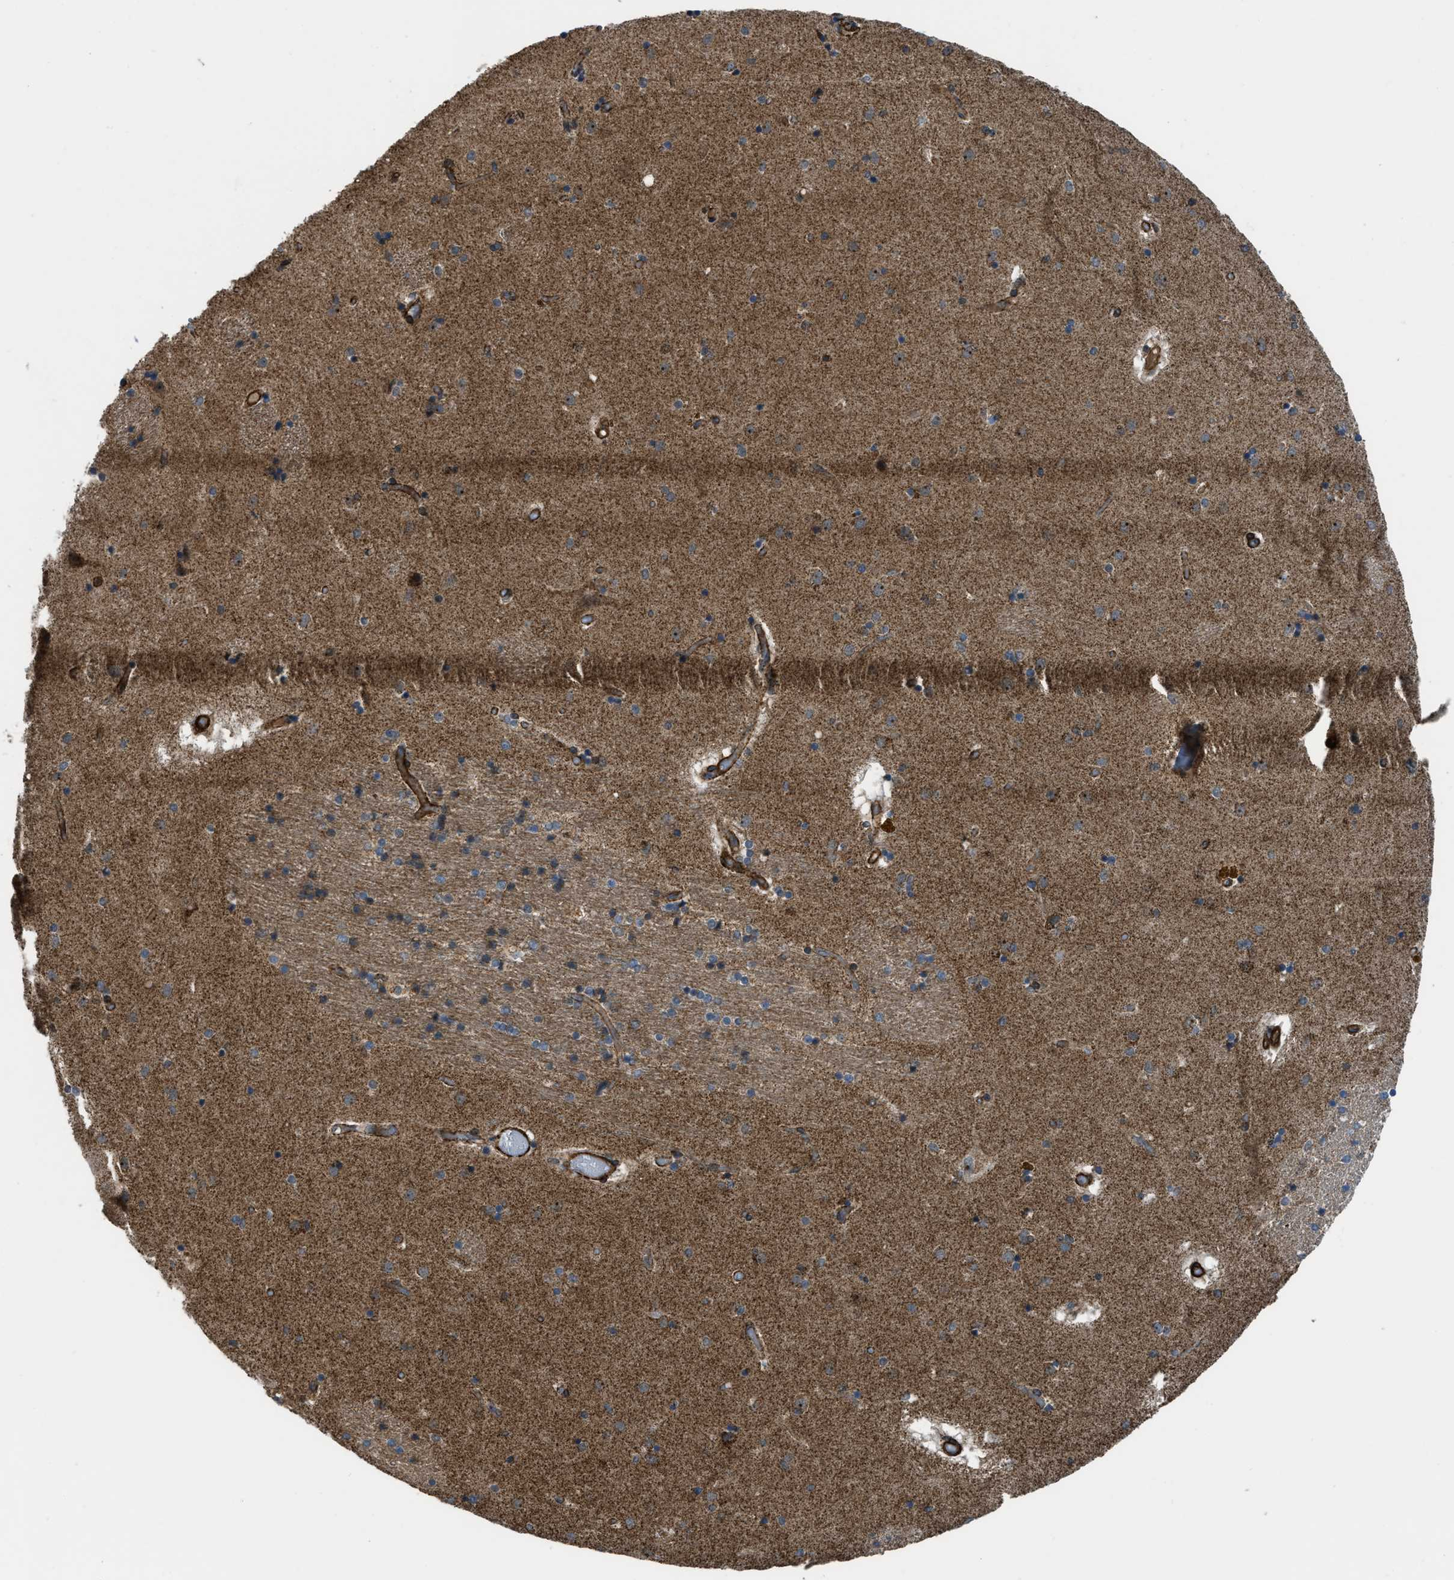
{"staining": {"intensity": "moderate", "quantity": "<25%", "location": "cytoplasmic/membranous"}, "tissue": "caudate", "cell_type": "Glial cells", "image_type": "normal", "snomed": [{"axis": "morphology", "description": "Normal tissue, NOS"}, {"axis": "topography", "description": "Lateral ventricle wall"}], "caption": "Glial cells reveal moderate cytoplasmic/membranous staining in approximately <25% of cells in unremarkable caudate. Using DAB (3,3'-diaminobenzidine) (brown) and hematoxylin (blue) stains, captured at high magnification using brightfield microscopy.", "gene": "GSDME", "patient": {"sex": "male", "age": 70}}